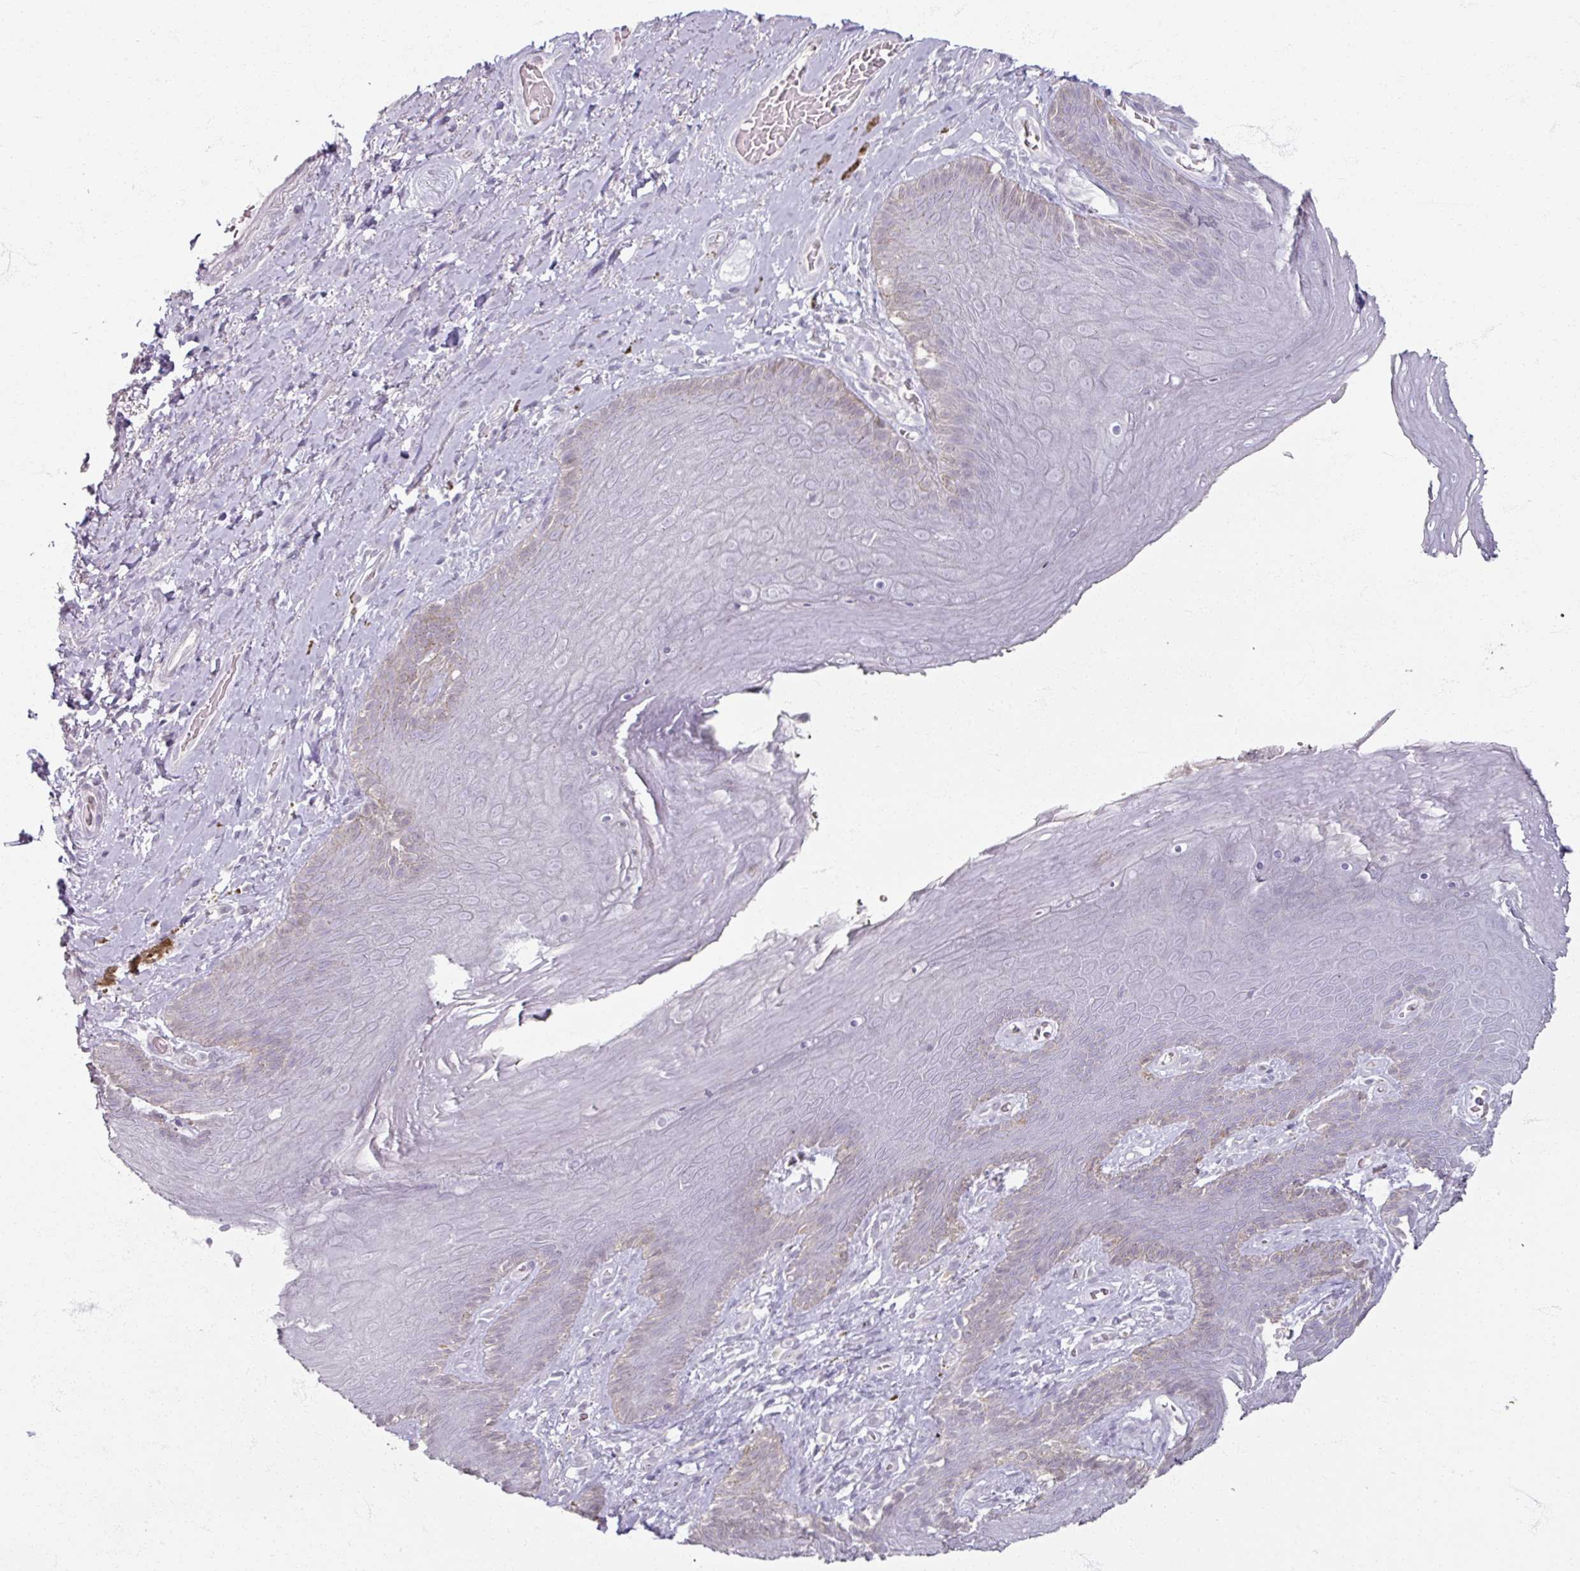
{"staining": {"intensity": "moderate", "quantity": "<25%", "location": "cytoplasmic/membranous"}, "tissue": "skin", "cell_type": "Epidermal cells", "image_type": "normal", "snomed": [{"axis": "morphology", "description": "Normal tissue, NOS"}, {"axis": "topography", "description": "Anal"}, {"axis": "topography", "description": "Peripheral nerve tissue"}], "caption": "An immunohistochemistry (IHC) micrograph of unremarkable tissue is shown. Protein staining in brown shows moderate cytoplasmic/membranous positivity in skin within epidermal cells.", "gene": "SOX11", "patient": {"sex": "male", "age": 53}}